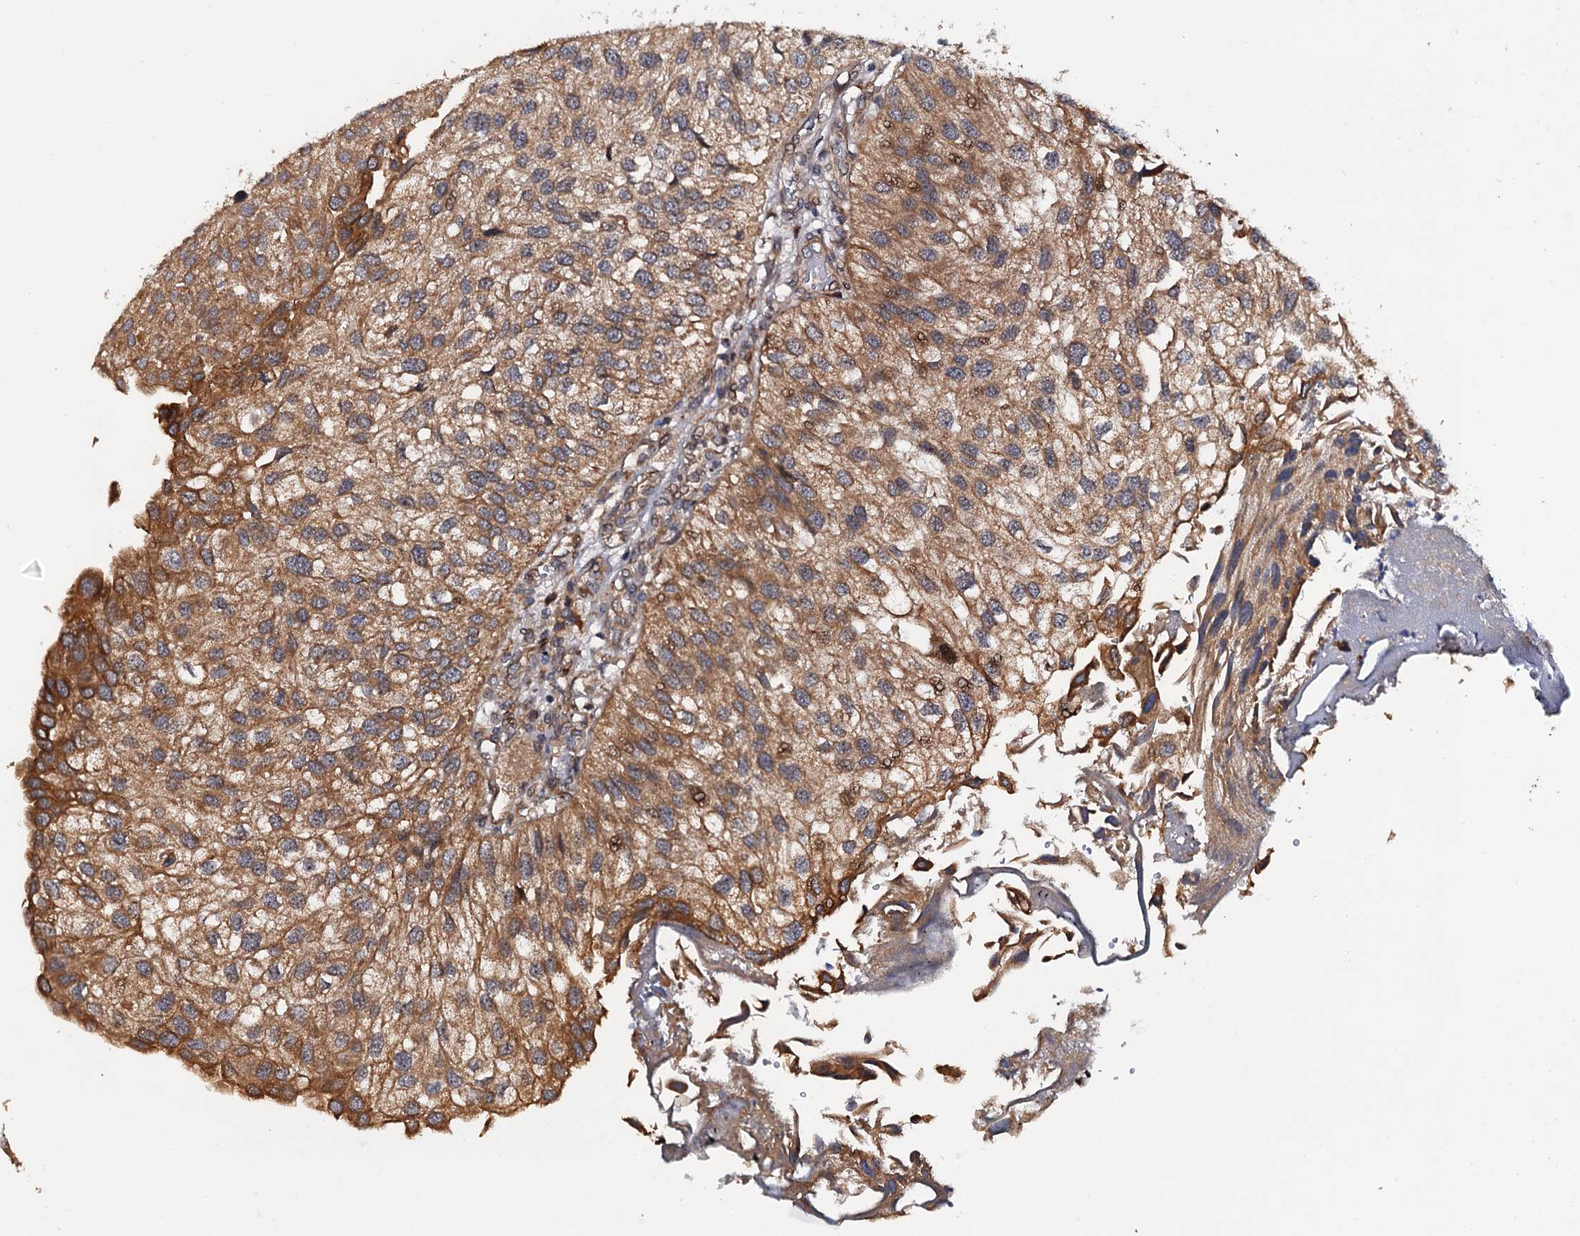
{"staining": {"intensity": "moderate", "quantity": ">75%", "location": "cytoplasmic/membranous"}, "tissue": "urothelial cancer", "cell_type": "Tumor cells", "image_type": "cancer", "snomed": [{"axis": "morphology", "description": "Urothelial carcinoma, Low grade"}, {"axis": "topography", "description": "Urinary bladder"}], "caption": "This image shows IHC staining of human urothelial cancer, with medium moderate cytoplasmic/membranous staining in about >75% of tumor cells.", "gene": "FSIP1", "patient": {"sex": "female", "age": 89}}